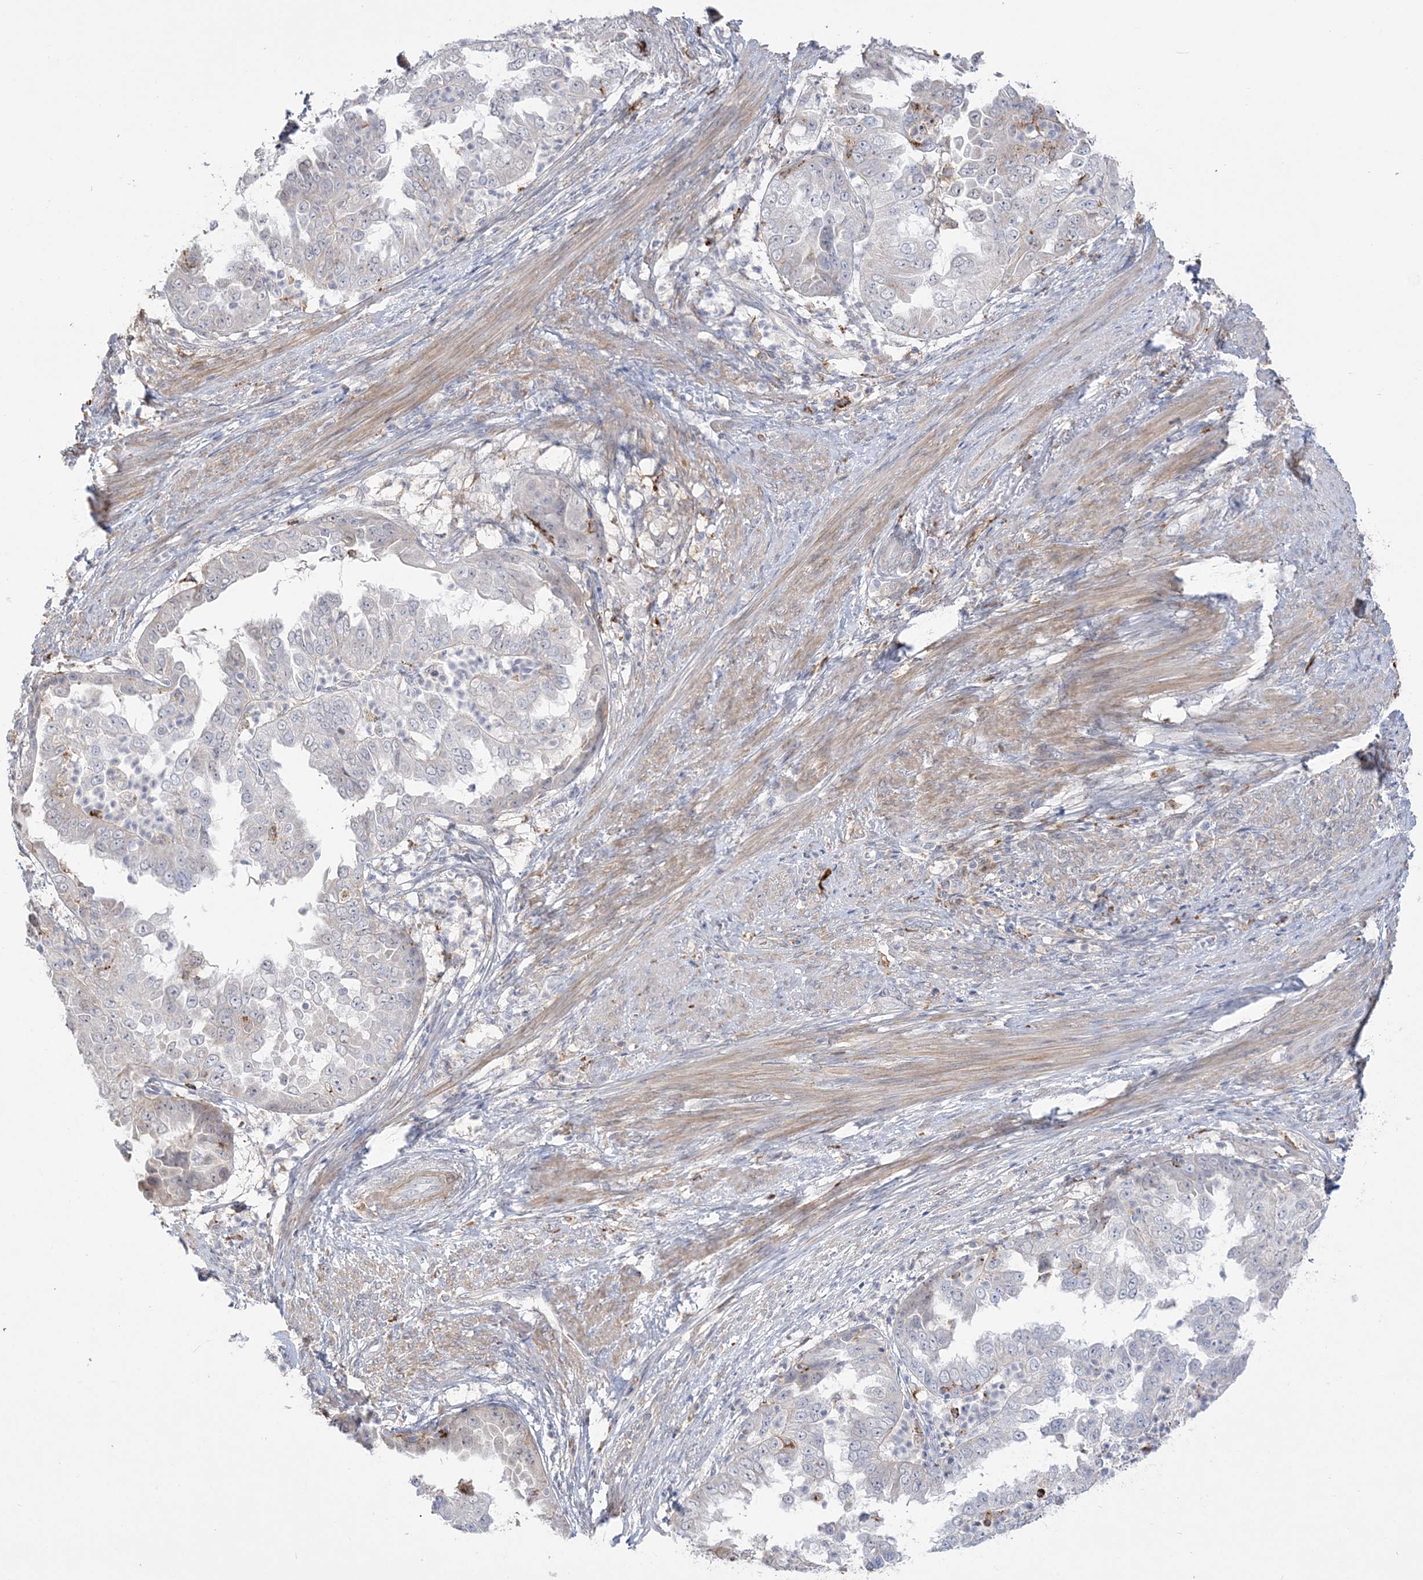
{"staining": {"intensity": "negative", "quantity": "none", "location": "none"}, "tissue": "endometrial cancer", "cell_type": "Tumor cells", "image_type": "cancer", "snomed": [{"axis": "morphology", "description": "Adenocarcinoma, NOS"}, {"axis": "topography", "description": "Endometrium"}], "caption": "Tumor cells are negative for protein expression in human endometrial cancer (adenocarcinoma).", "gene": "HAAO", "patient": {"sex": "female", "age": 85}}